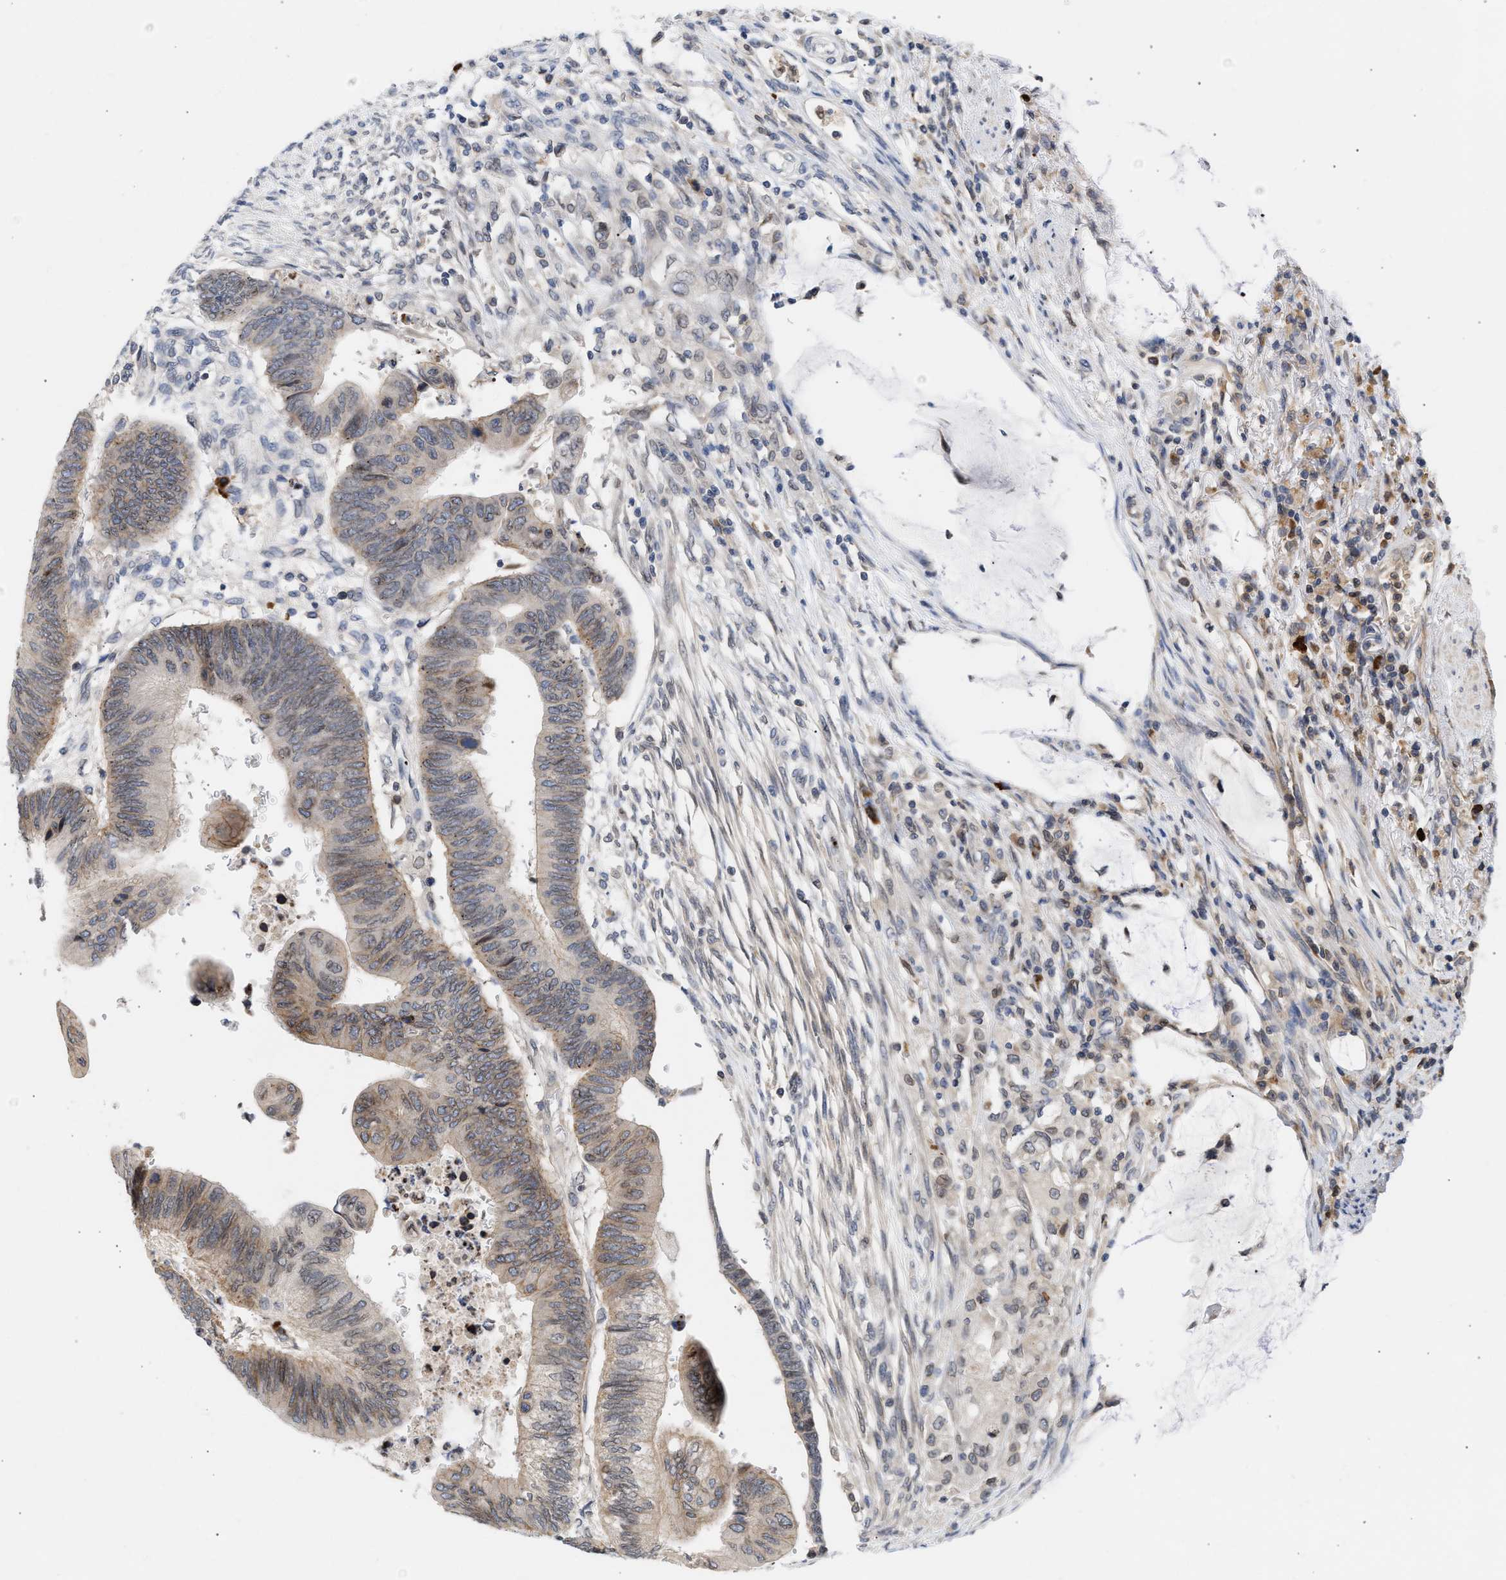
{"staining": {"intensity": "weak", "quantity": "25%-75%", "location": "cytoplasmic/membranous,nuclear"}, "tissue": "colorectal cancer", "cell_type": "Tumor cells", "image_type": "cancer", "snomed": [{"axis": "morphology", "description": "Normal tissue, NOS"}, {"axis": "morphology", "description": "Adenocarcinoma, NOS"}, {"axis": "topography", "description": "Rectum"}, {"axis": "topography", "description": "Peripheral nerve tissue"}], "caption": "A photomicrograph of human colorectal cancer stained for a protein exhibits weak cytoplasmic/membranous and nuclear brown staining in tumor cells.", "gene": "NUP62", "patient": {"sex": "male", "age": 92}}